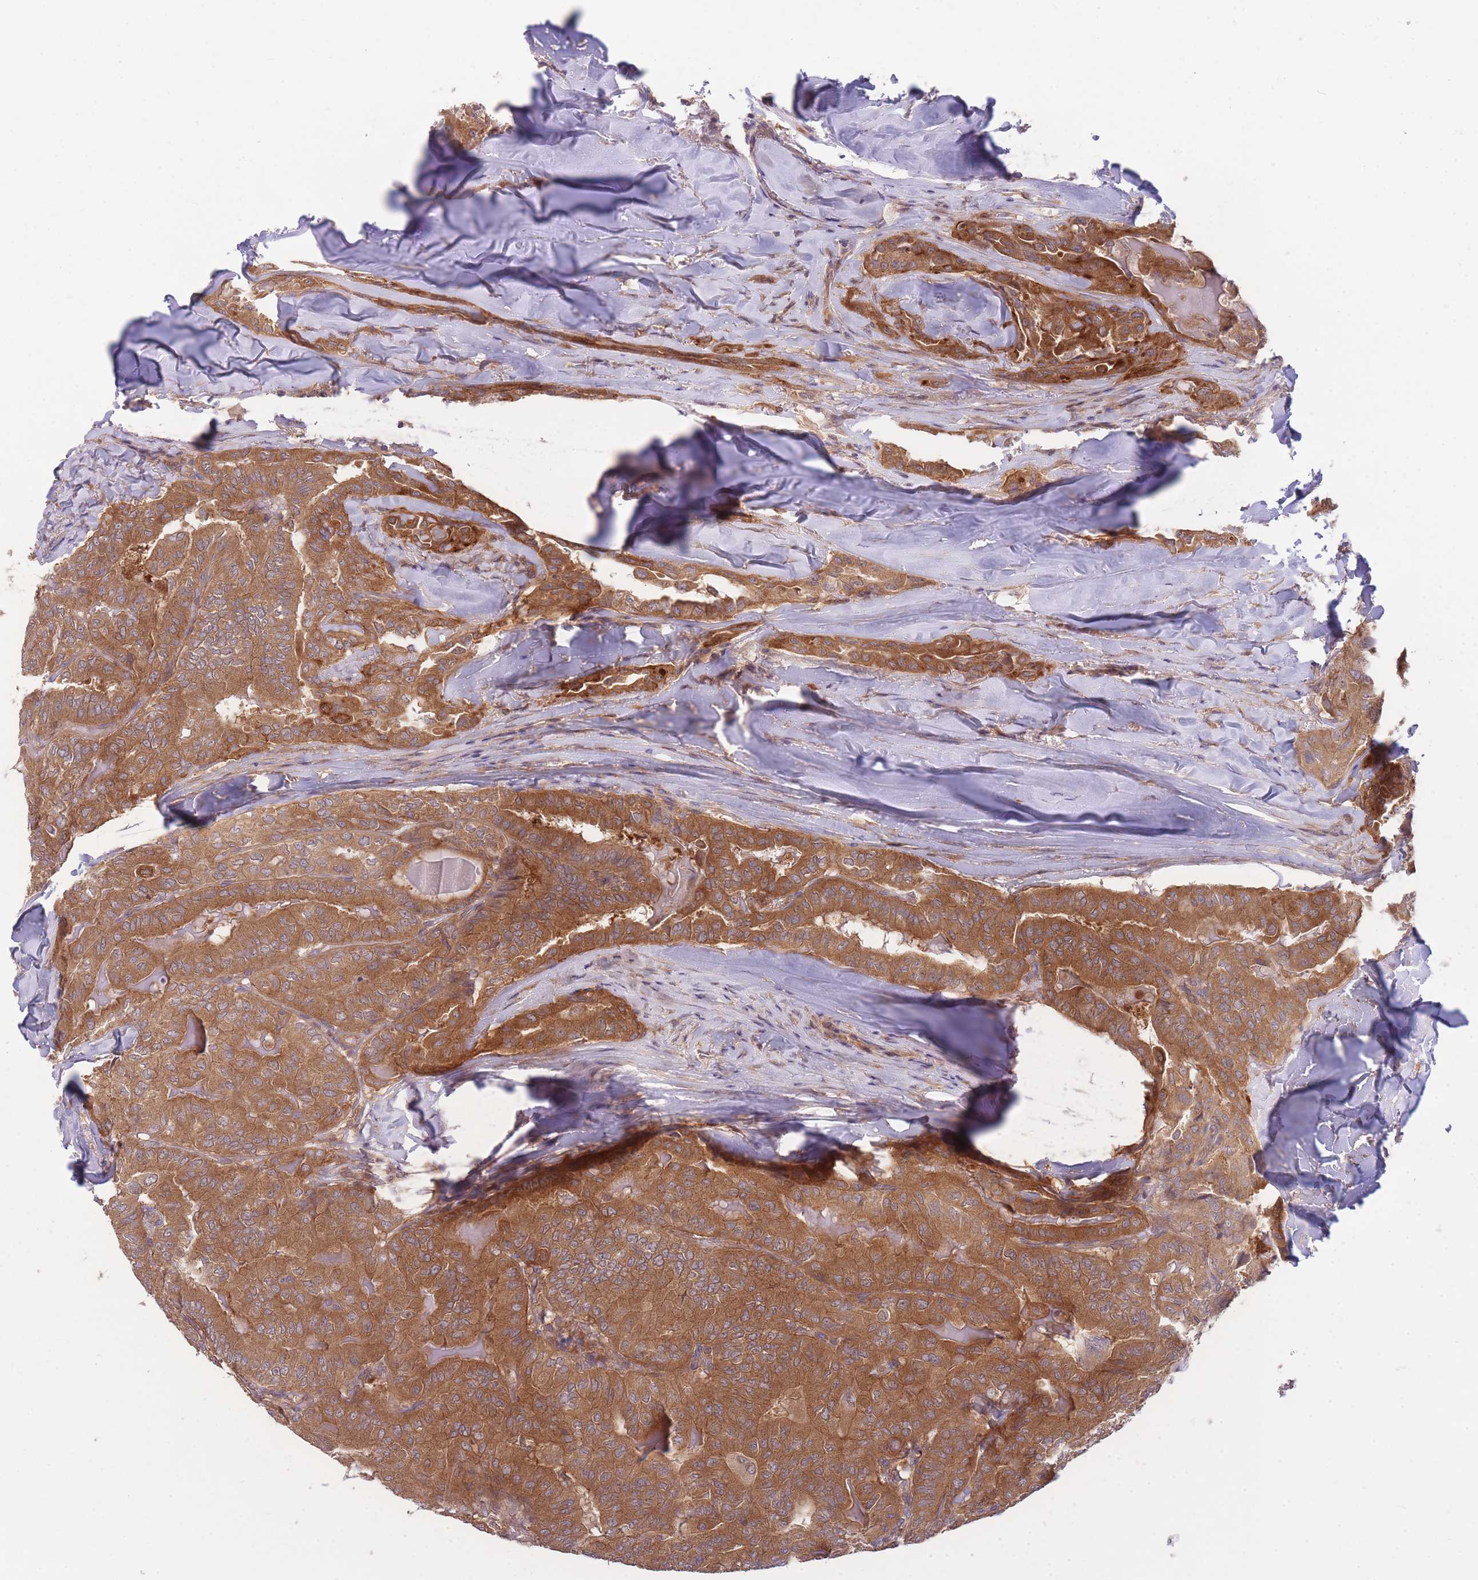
{"staining": {"intensity": "moderate", "quantity": ">75%", "location": "cytoplasmic/membranous"}, "tissue": "thyroid cancer", "cell_type": "Tumor cells", "image_type": "cancer", "snomed": [{"axis": "morphology", "description": "Papillary adenocarcinoma, NOS"}, {"axis": "topography", "description": "Thyroid gland"}], "caption": "Immunohistochemistry staining of papillary adenocarcinoma (thyroid), which displays medium levels of moderate cytoplasmic/membranous positivity in about >75% of tumor cells indicating moderate cytoplasmic/membranous protein expression. The staining was performed using DAB (brown) for protein detection and nuclei were counterstained in hematoxylin (blue).", "gene": "PFDN6", "patient": {"sex": "female", "age": 68}}